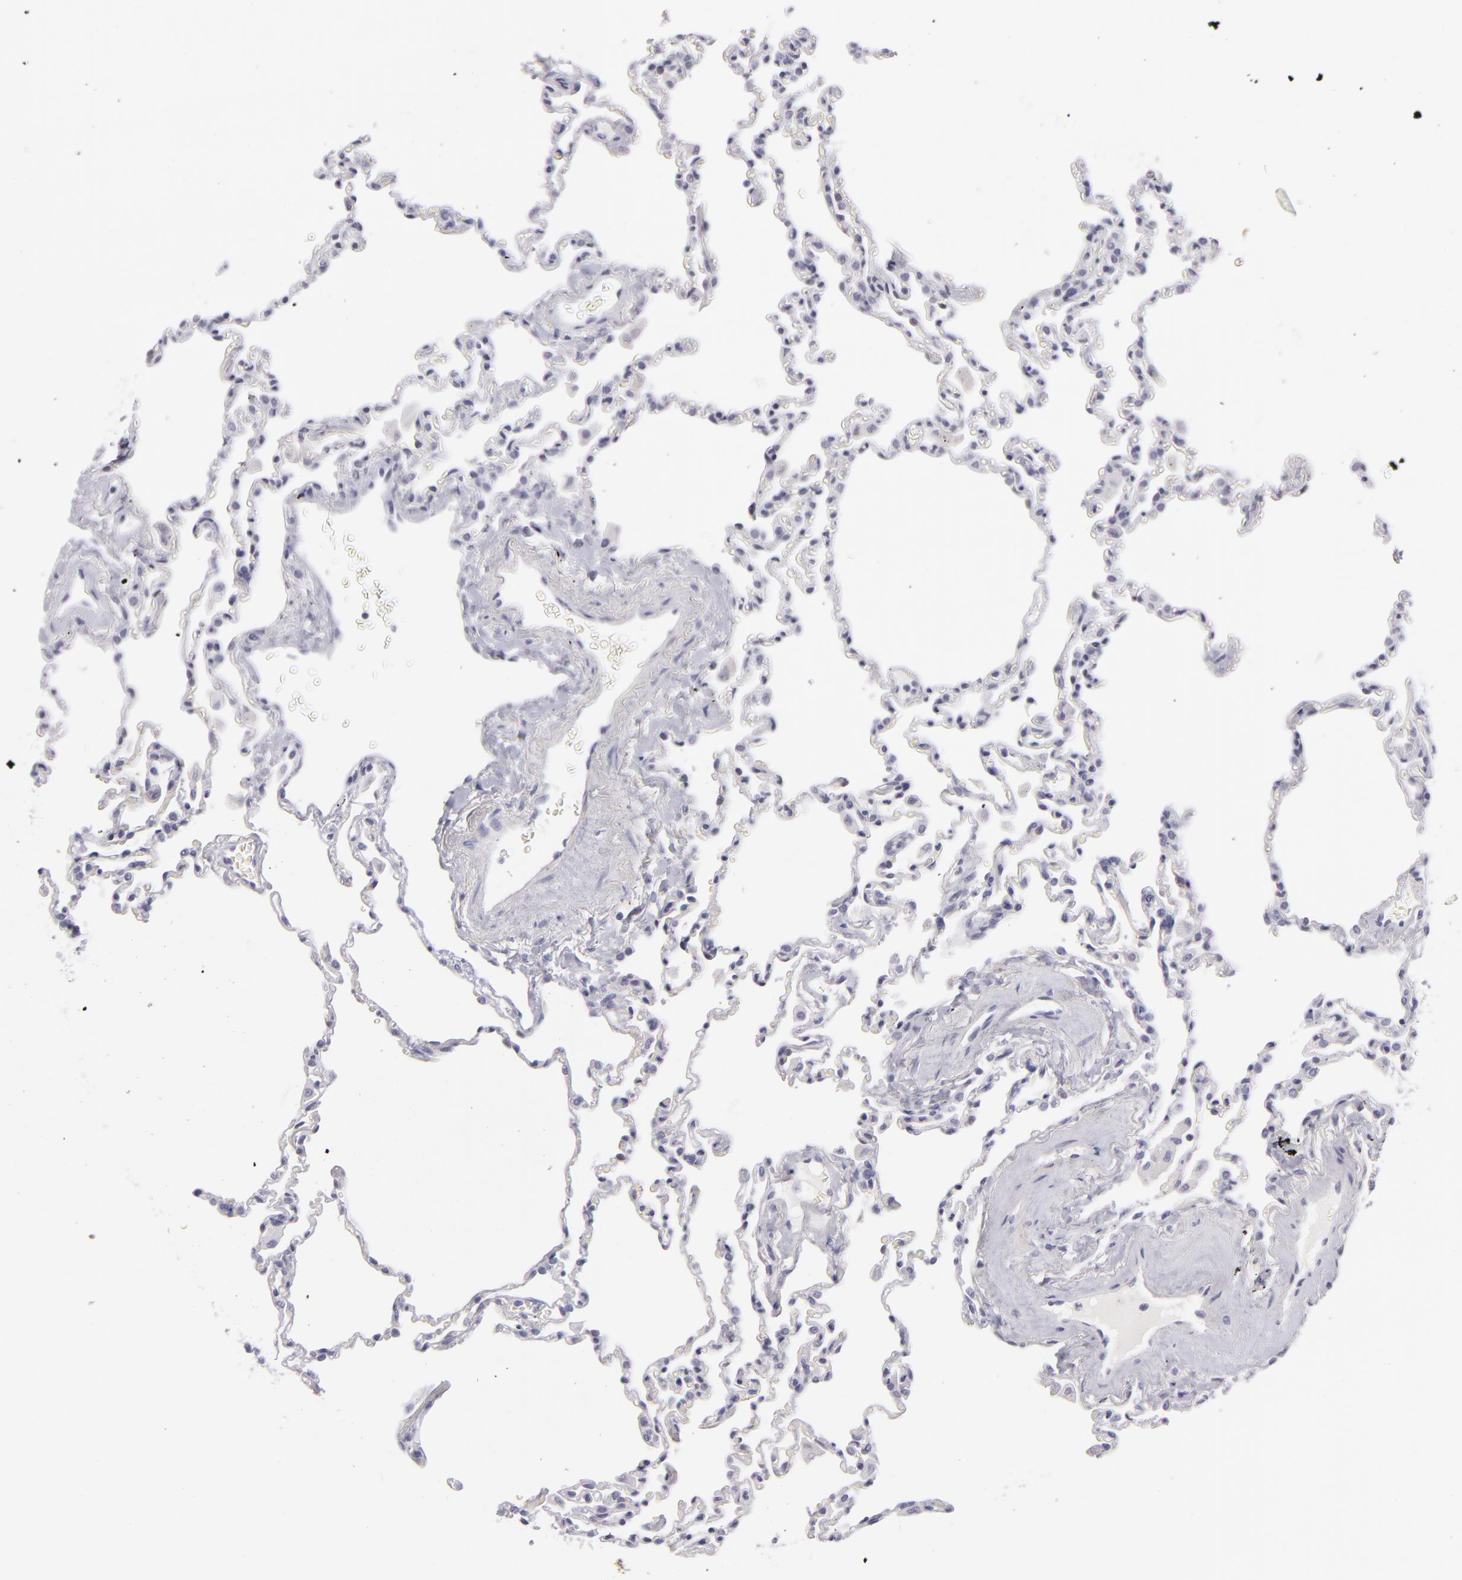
{"staining": {"intensity": "negative", "quantity": "none", "location": "none"}, "tissue": "lung", "cell_type": "Alveolar cells", "image_type": "normal", "snomed": [{"axis": "morphology", "description": "Normal tissue, NOS"}, {"axis": "topography", "description": "Lung"}], "caption": "This is a micrograph of immunohistochemistry (IHC) staining of benign lung, which shows no staining in alveolar cells.", "gene": "TNNC1", "patient": {"sex": "male", "age": 59}}